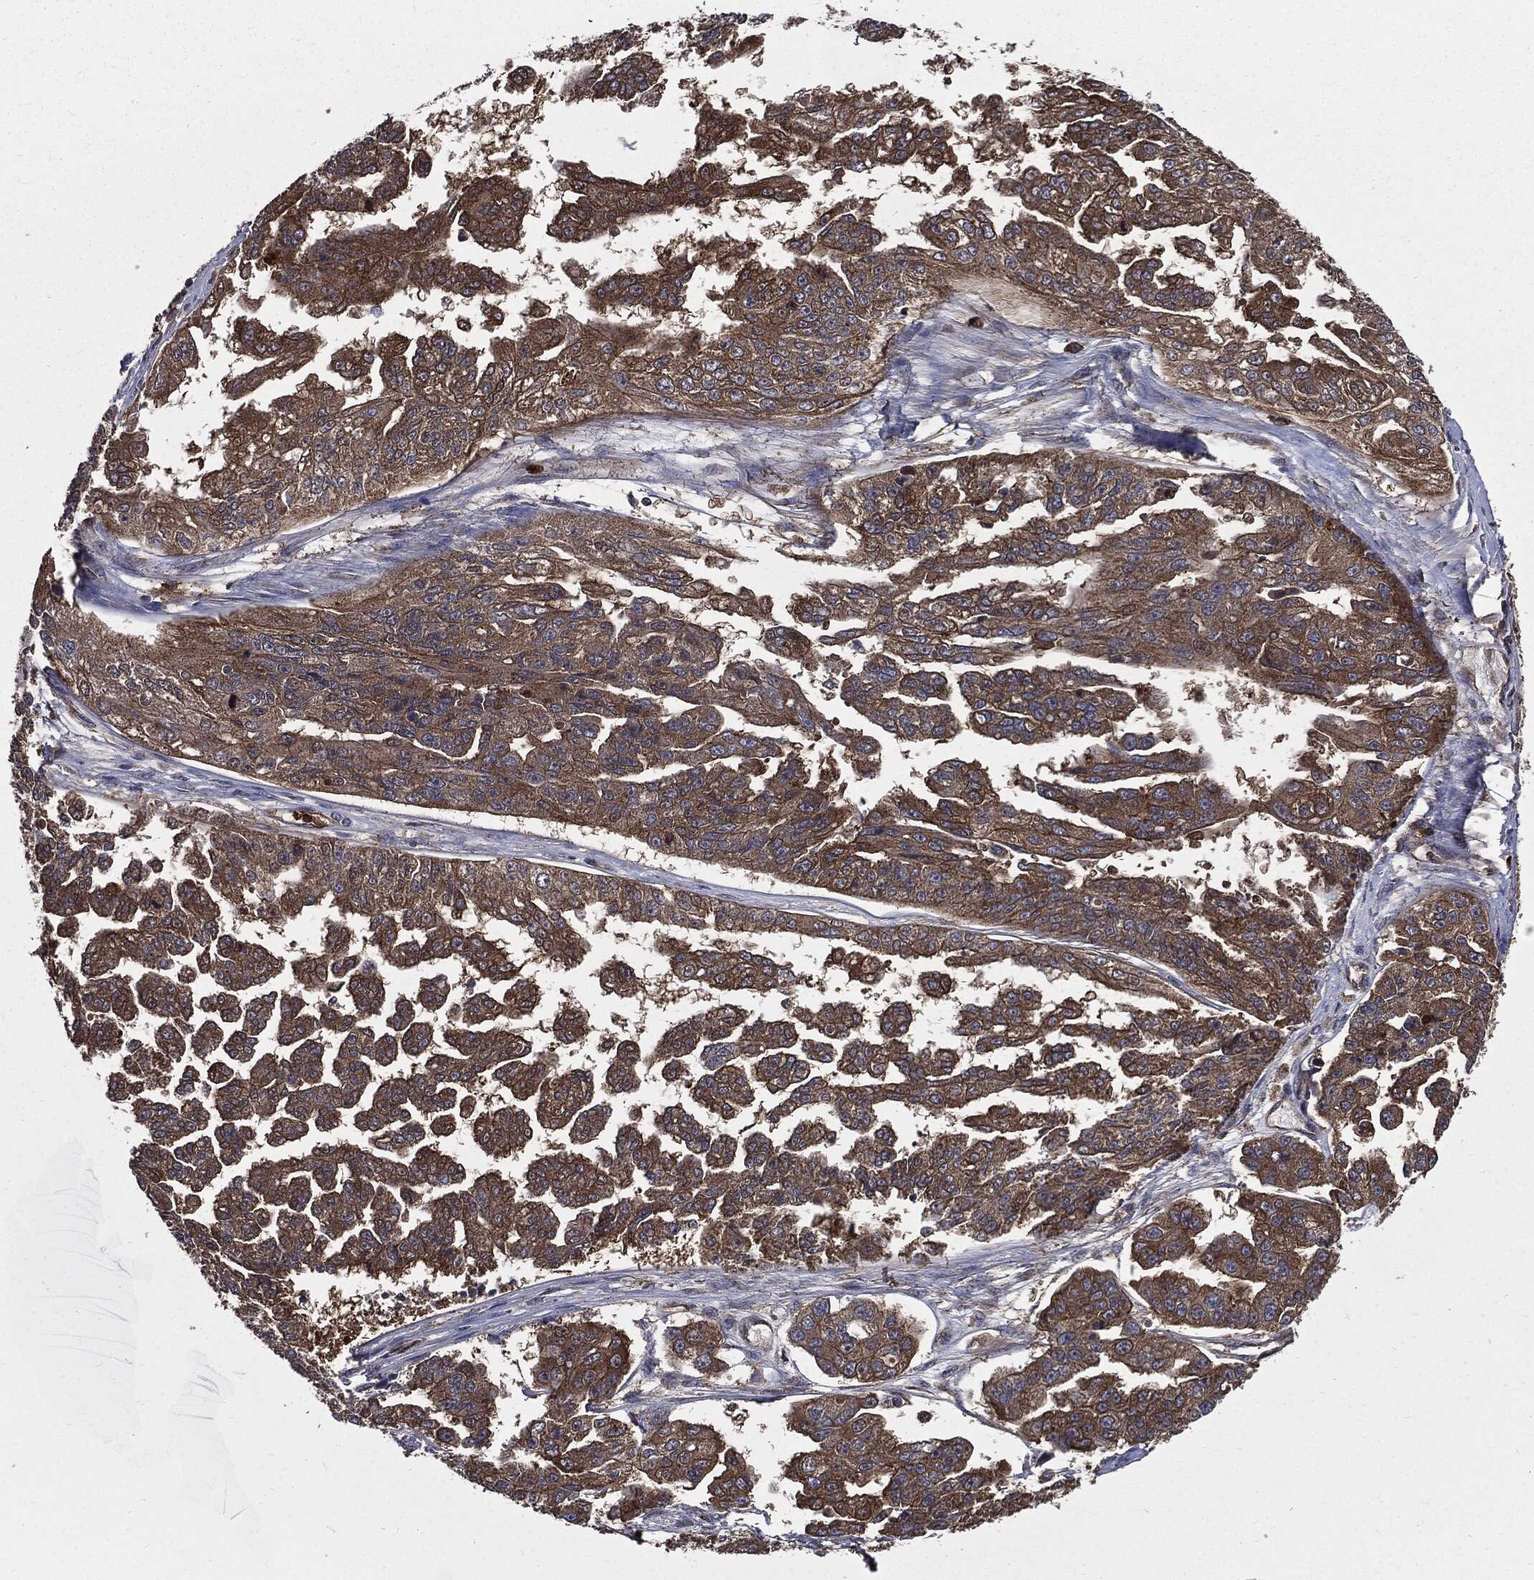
{"staining": {"intensity": "strong", "quantity": "25%-75%", "location": "cytoplasmic/membranous"}, "tissue": "ovarian cancer", "cell_type": "Tumor cells", "image_type": "cancer", "snomed": [{"axis": "morphology", "description": "Cystadenocarcinoma, serous, NOS"}, {"axis": "topography", "description": "Ovary"}], "caption": "Strong cytoplasmic/membranous expression is present in approximately 25%-75% of tumor cells in ovarian serous cystadenocarcinoma.", "gene": "PDCD6IP", "patient": {"sex": "female", "age": 58}}